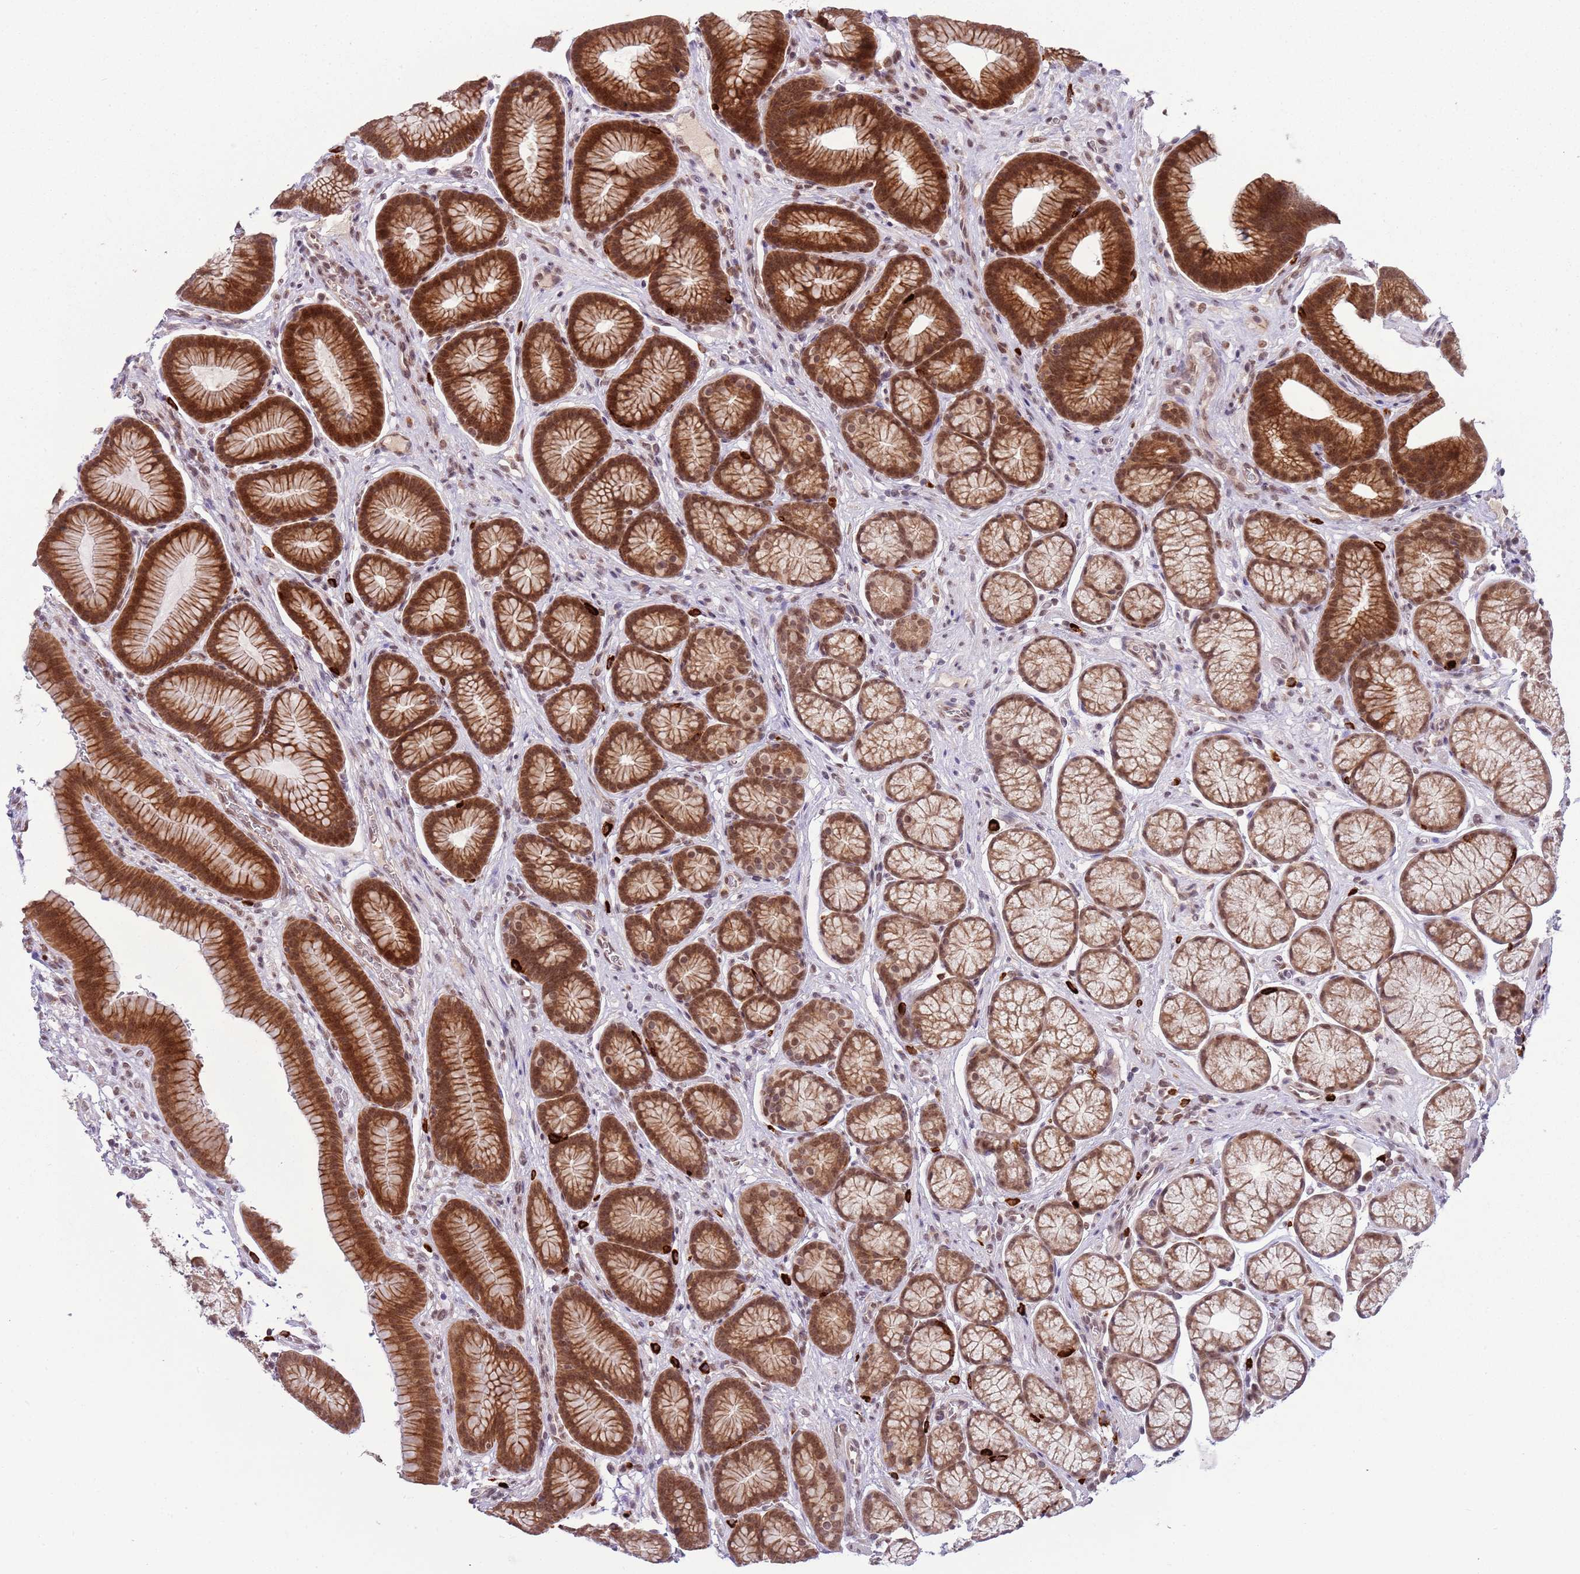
{"staining": {"intensity": "strong", "quantity": ">75%", "location": "cytoplasmic/membranous,nuclear"}, "tissue": "stomach", "cell_type": "Glandular cells", "image_type": "normal", "snomed": [{"axis": "morphology", "description": "Normal tissue, NOS"}, {"axis": "topography", "description": "Stomach"}], "caption": "Immunohistochemical staining of benign human stomach exhibits strong cytoplasmic/membranous,nuclear protein staining in about >75% of glandular cells. The staining is performed using DAB brown chromogen to label protein expression. The nuclei are counter-stained blue using hematoxylin.", "gene": "FAM120AOS", "patient": {"sex": "male", "age": 42}}